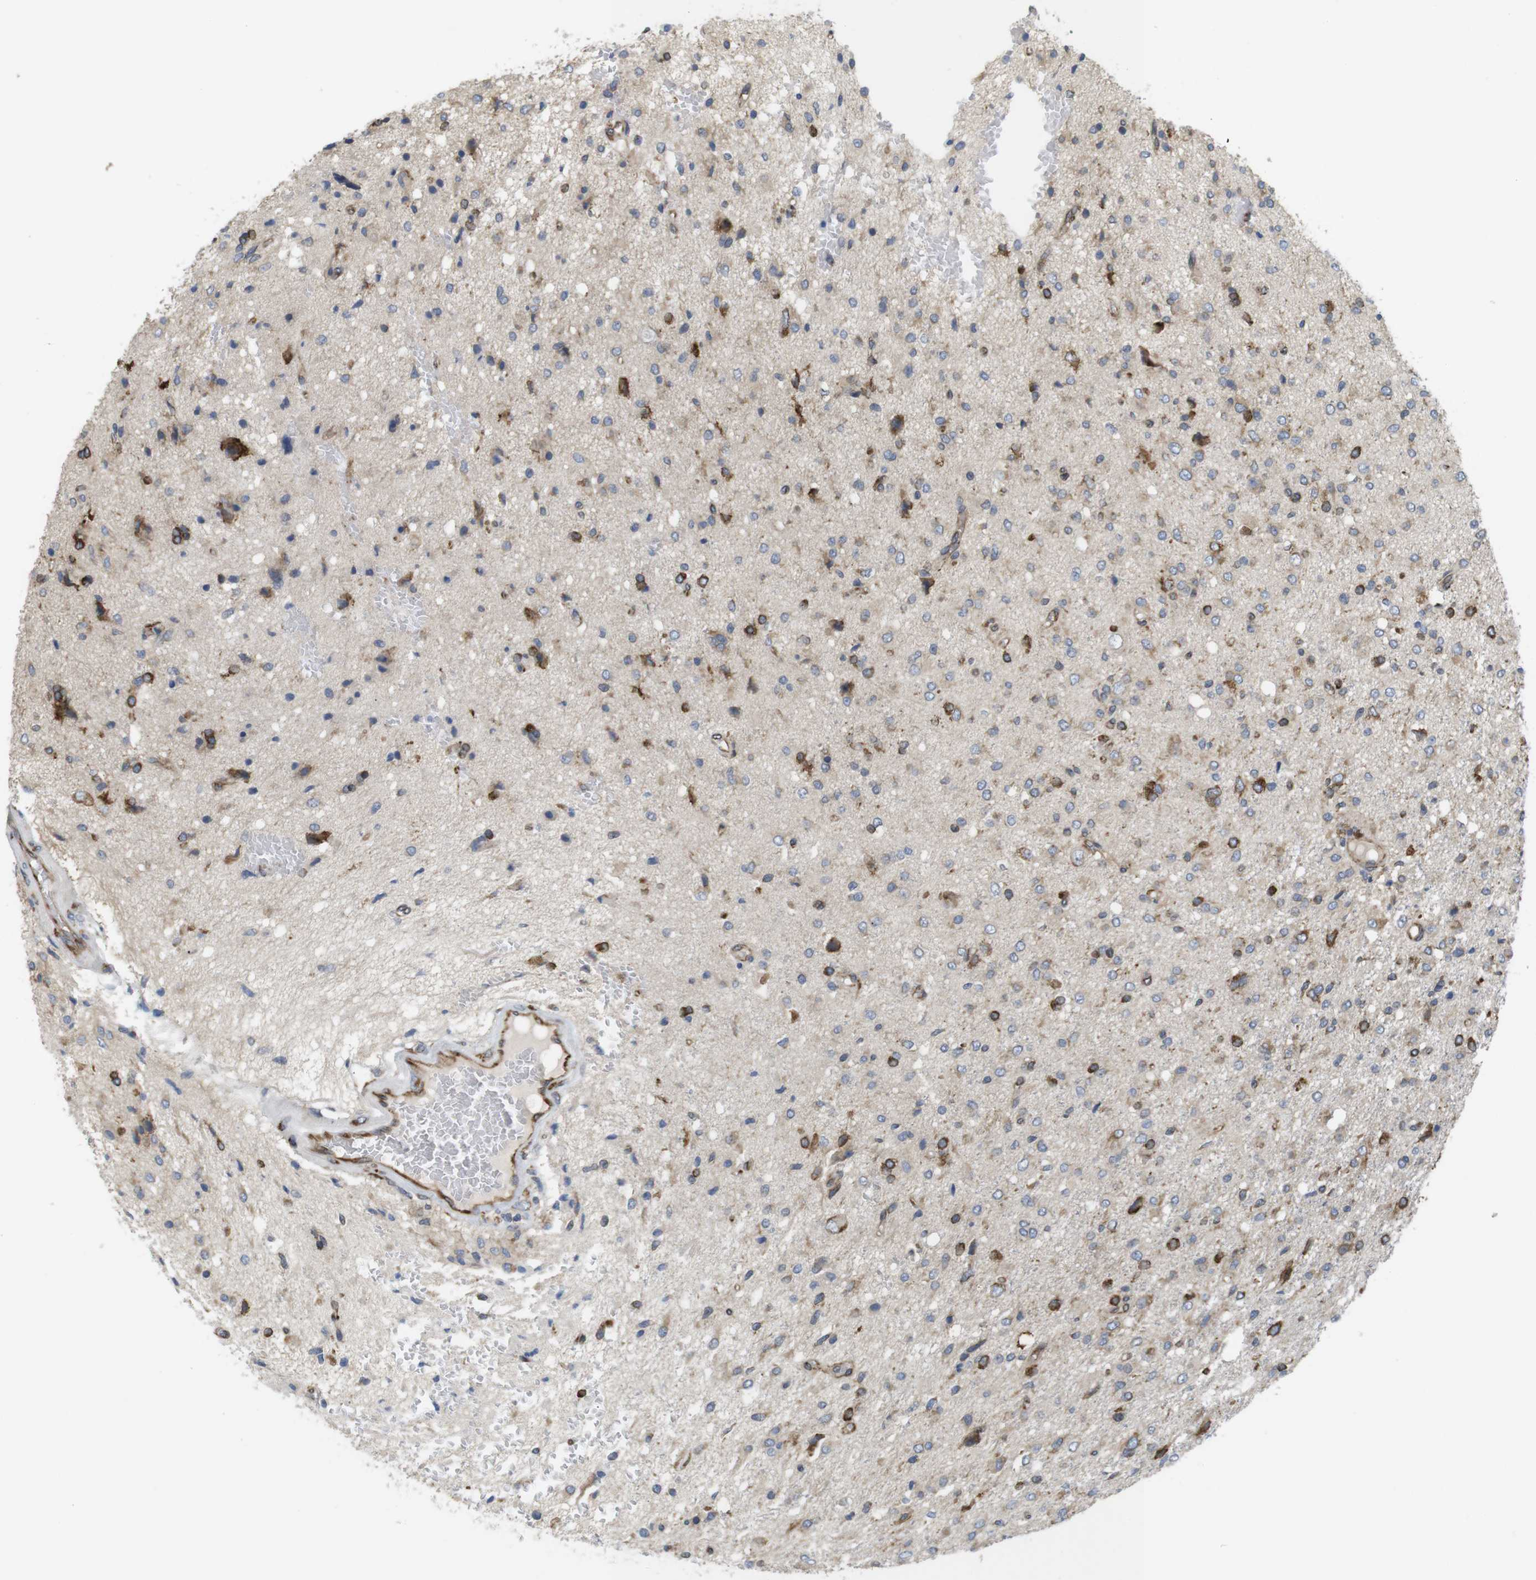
{"staining": {"intensity": "strong", "quantity": "25%-75%", "location": "cytoplasmic/membranous"}, "tissue": "glioma", "cell_type": "Tumor cells", "image_type": "cancer", "snomed": [{"axis": "morphology", "description": "Glioma, malignant, High grade"}, {"axis": "topography", "description": "Brain"}], "caption": "Immunohistochemistry (IHC) of glioma demonstrates high levels of strong cytoplasmic/membranous positivity in about 25%-75% of tumor cells. (Stains: DAB in brown, nuclei in blue, Microscopy: brightfield microscopy at high magnification).", "gene": "PCNX2", "patient": {"sex": "female", "age": 59}}